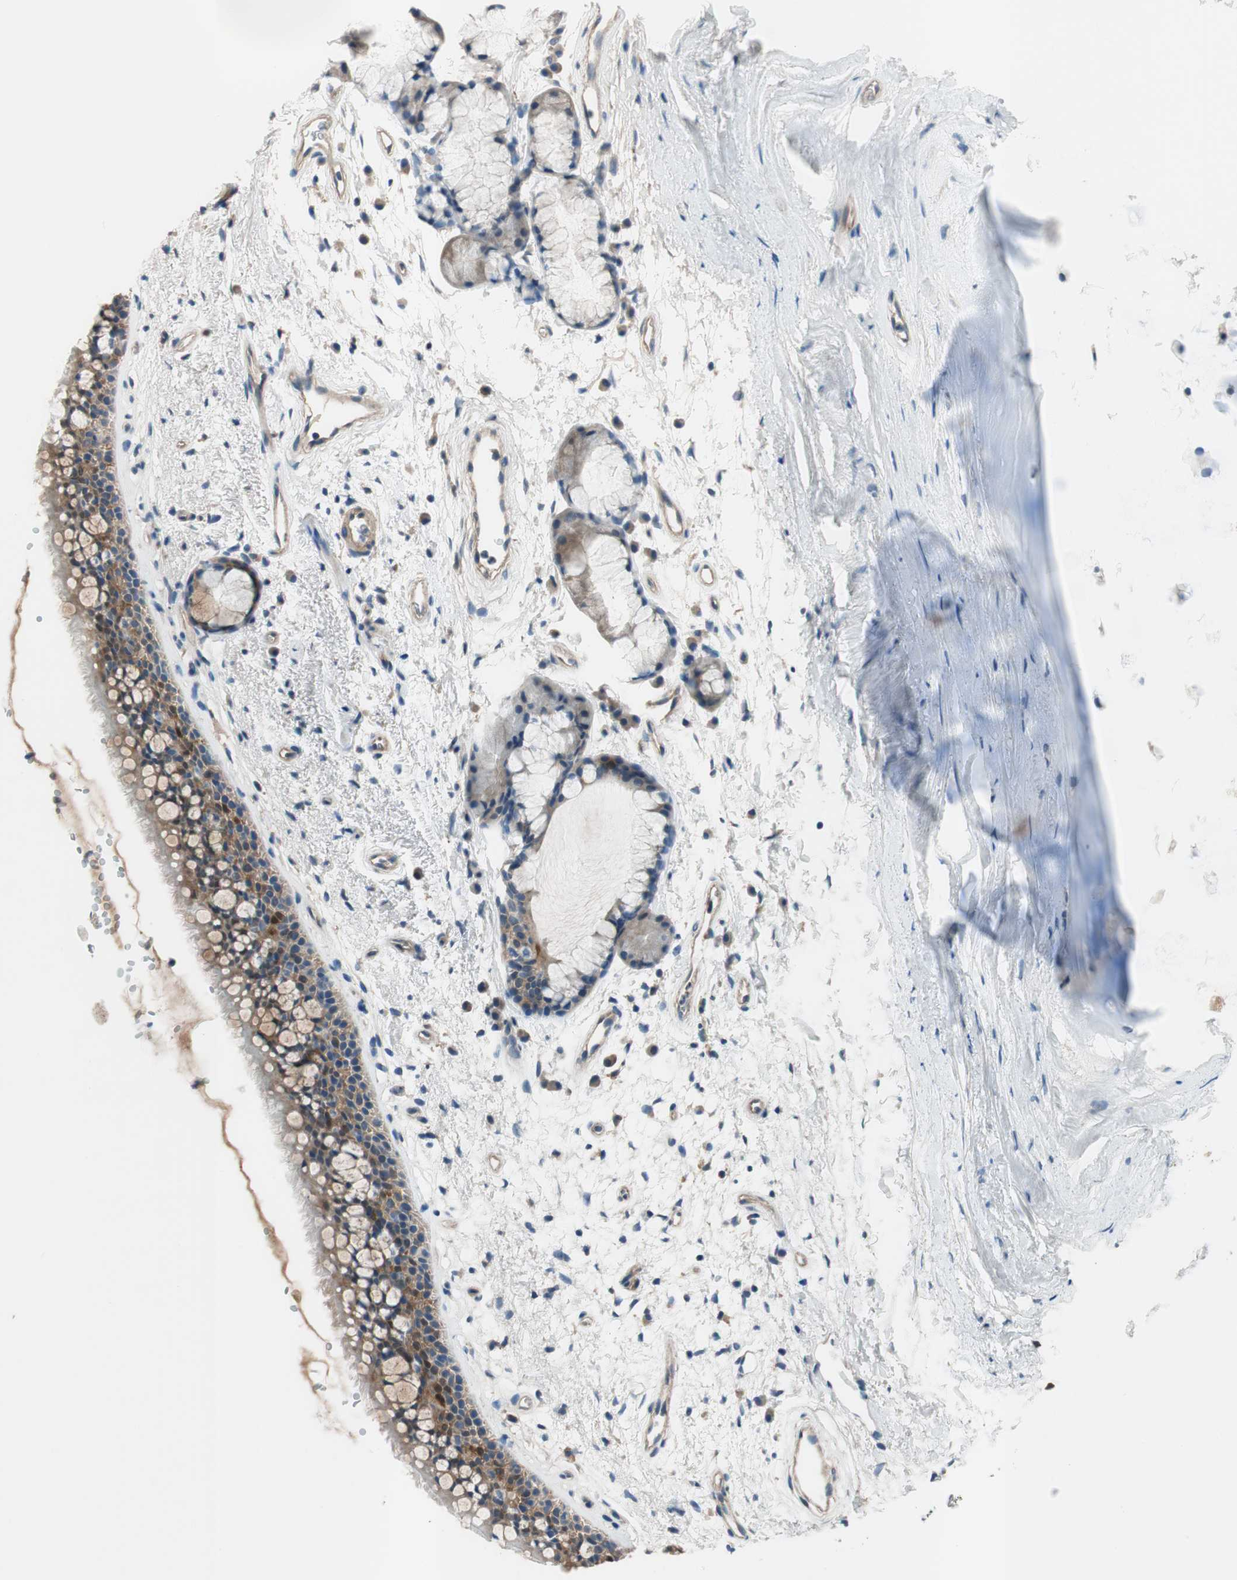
{"staining": {"intensity": "moderate", "quantity": ">75%", "location": "cytoplasmic/membranous"}, "tissue": "bronchus", "cell_type": "Respiratory epithelial cells", "image_type": "normal", "snomed": [{"axis": "morphology", "description": "Normal tissue, NOS"}, {"axis": "topography", "description": "Bronchus"}], "caption": "Immunohistochemistry of benign human bronchus shows medium levels of moderate cytoplasmic/membranous expression in approximately >75% of respiratory epithelial cells.", "gene": "CALML3", "patient": {"sex": "female", "age": 54}}